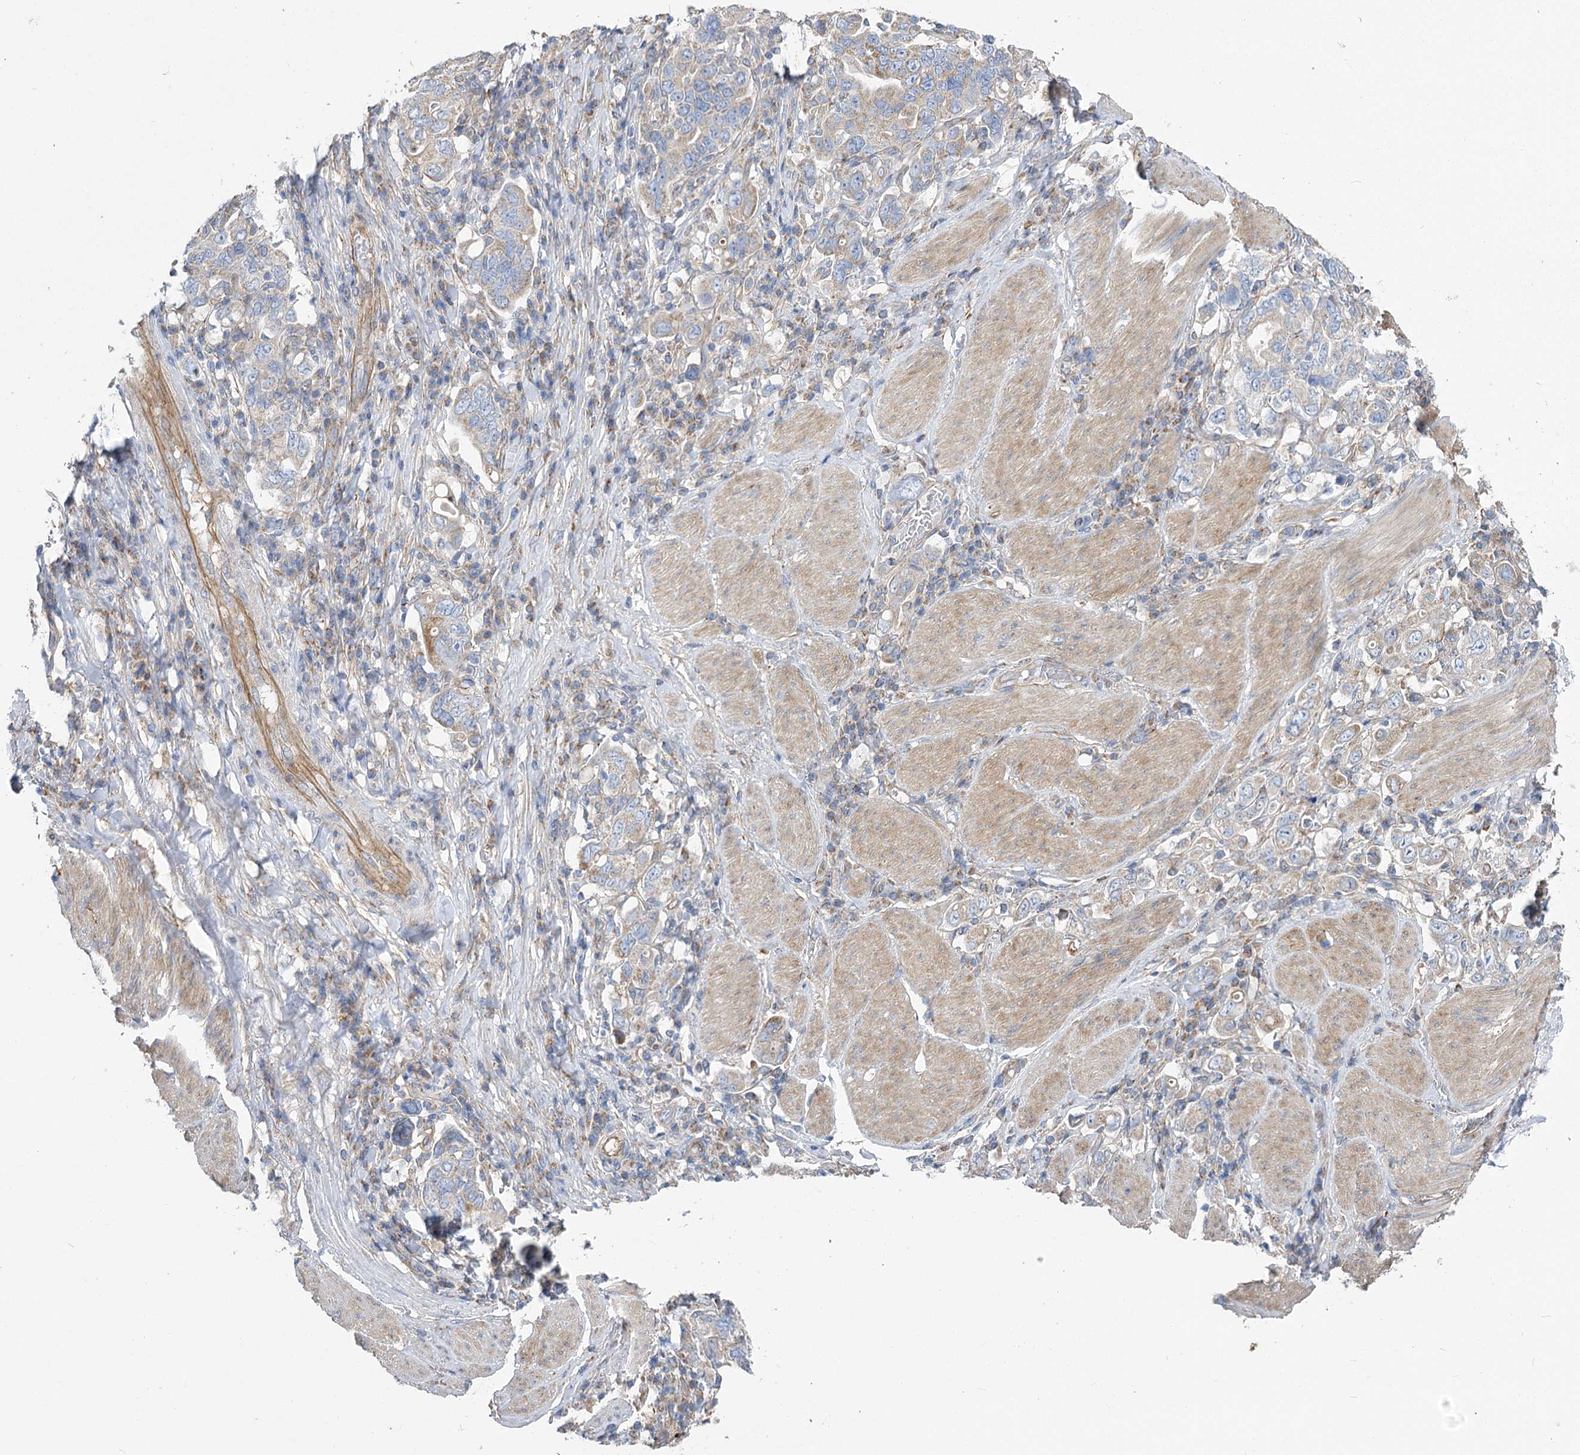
{"staining": {"intensity": "weak", "quantity": "<25%", "location": "cytoplasmic/membranous"}, "tissue": "stomach cancer", "cell_type": "Tumor cells", "image_type": "cancer", "snomed": [{"axis": "morphology", "description": "Adenocarcinoma, NOS"}, {"axis": "topography", "description": "Stomach, upper"}], "caption": "IHC histopathology image of neoplastic tissue: stomach adenocarcinoma stained with DAB exhibits no significant protein staining in tumor cells. (DAB (3,3'-diaminobenzidine) immunohistochemistry, high magnification).", "gene": "RMDN2", "patient": {"sex": "male", "age": 62}}